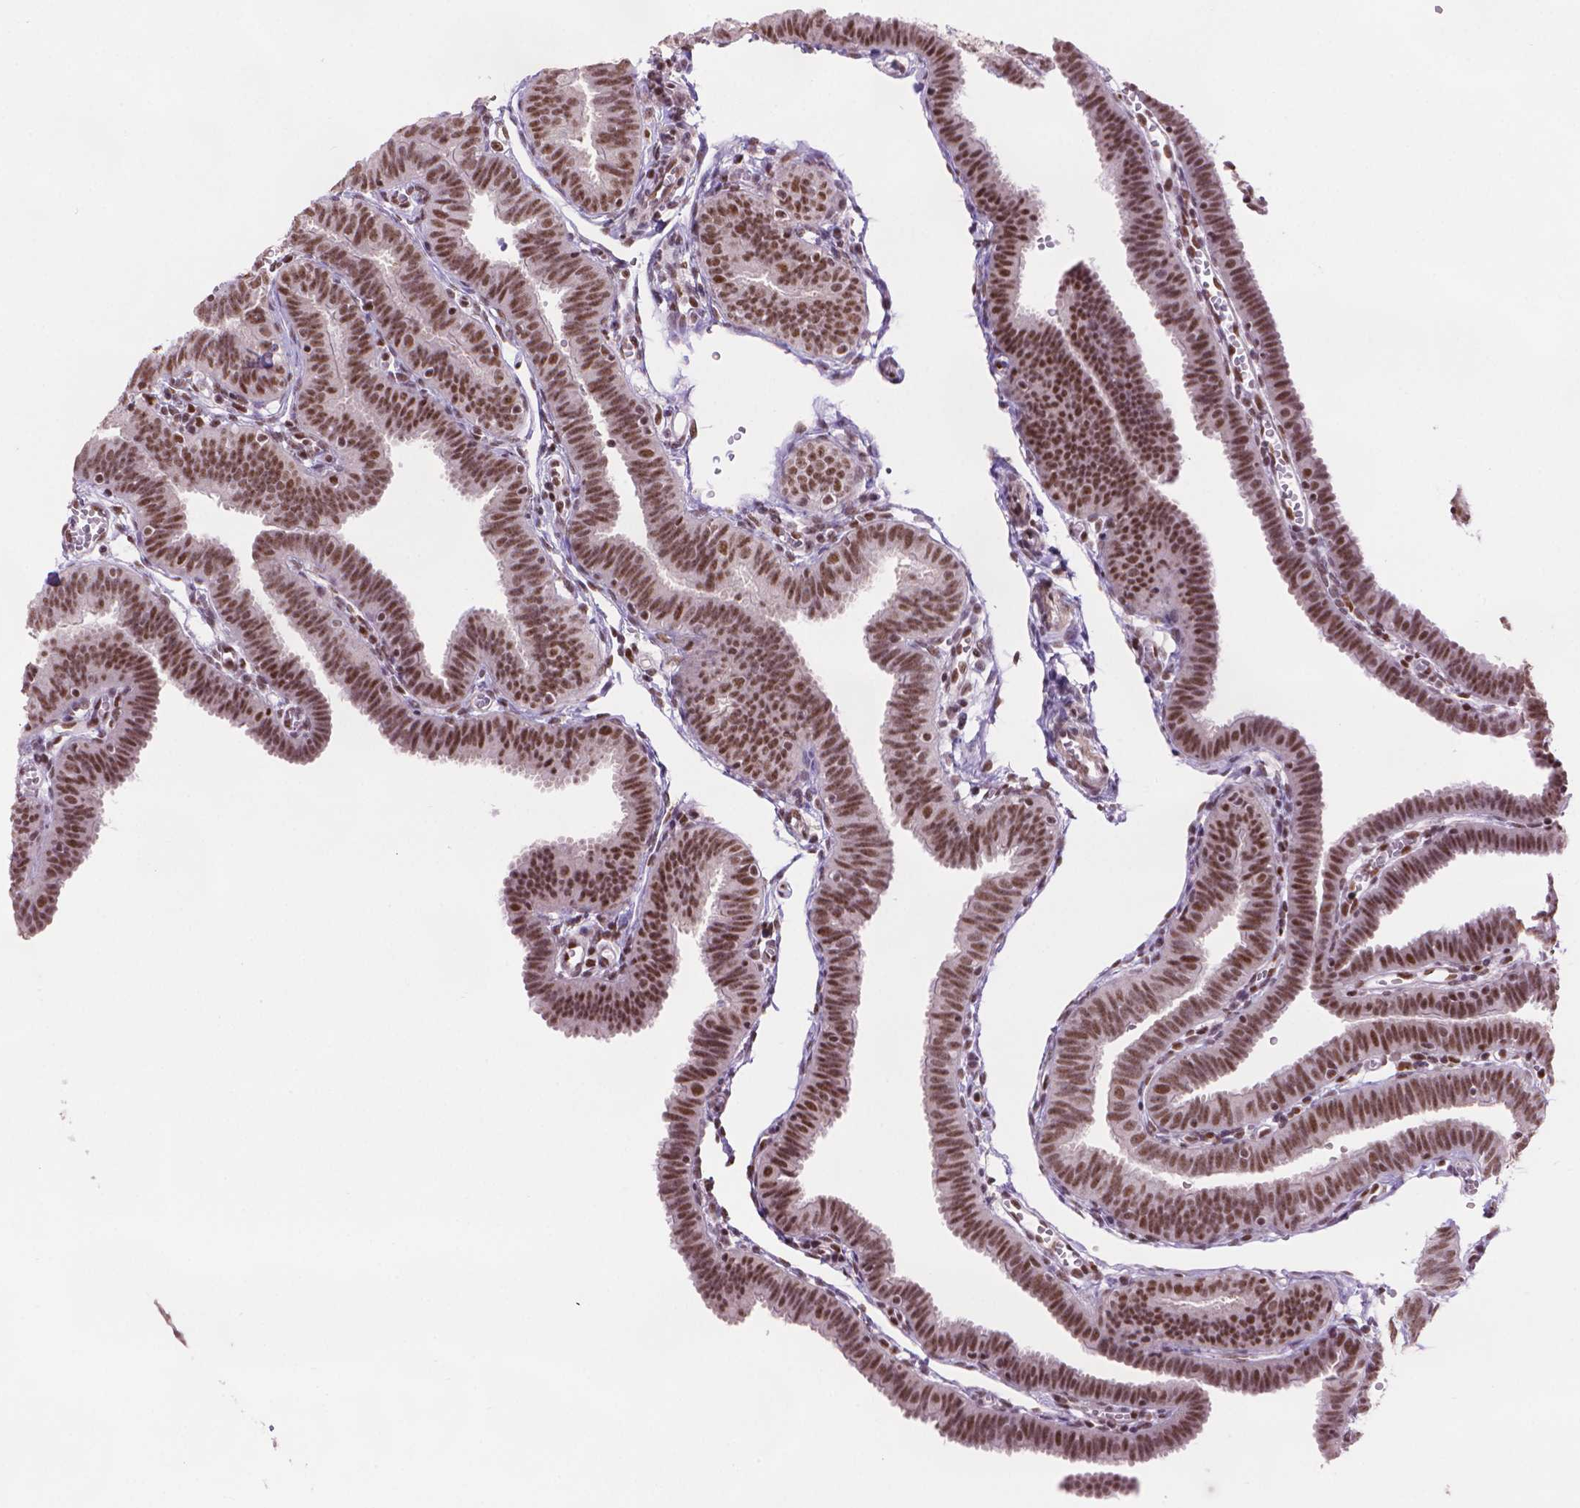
{"staining": {"intensity": "moderate", "quantity": ">75%", "location": "nuclear"}, "tissue": "fallopian tube", "cell_type": "Glandular cells", "image_type": "normal", "snomed": [{"axis": "morphology", "description": "Normal tissue, NOS"}, {"axis": "topography", "description": "Fallopian tube"}], "caption": "Glandular cells reveal moderate nuclear positivity in about >75% of cells in unremarkable fallopian tube. (IHC, brightfield microscopy, high magnification).", "gene": "UBN1", "patient": {"sex": "female", "age": 25}}